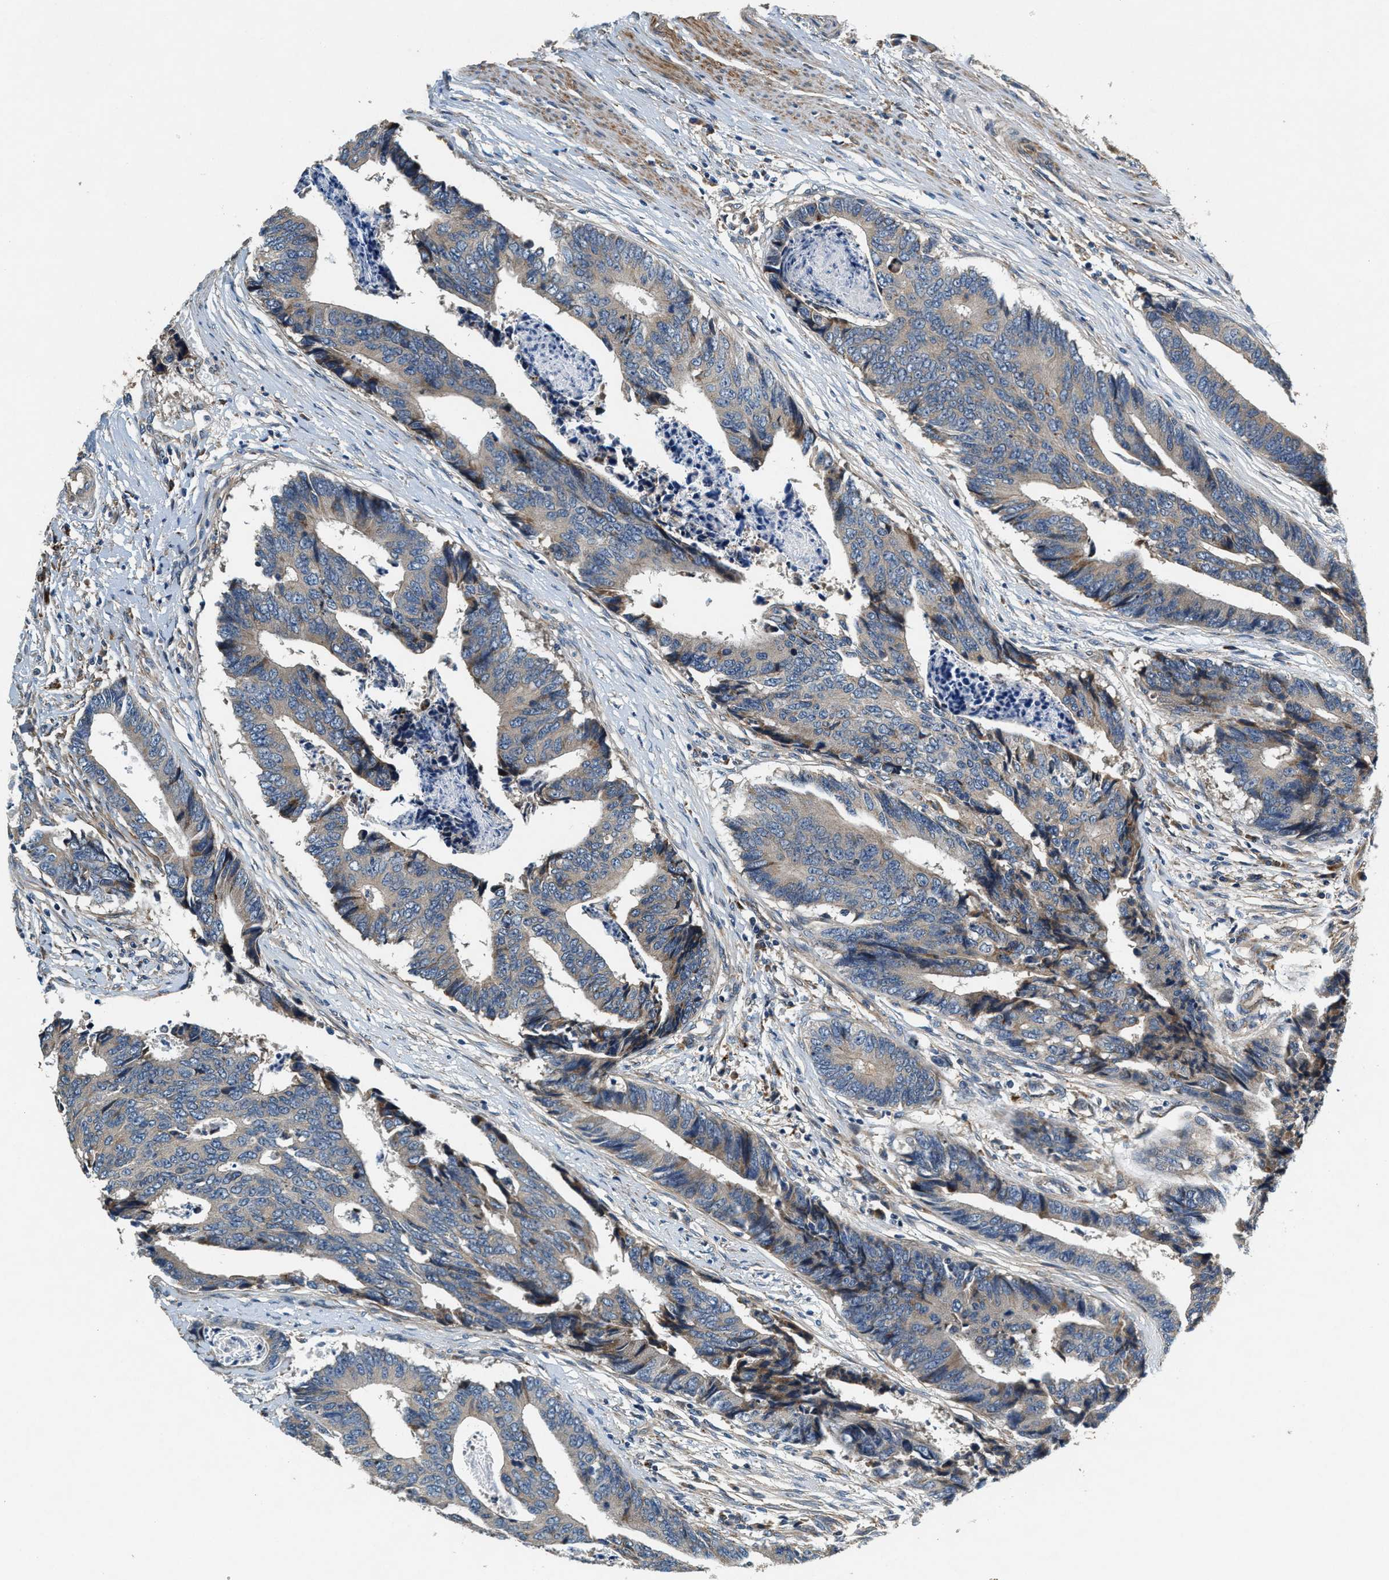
{"staining": {"intensity": "weak", "quantity": "<25%", "location": "cytoplasmic/membranous"}, "tissue": "colorectal cancer", "cell_type": "Tumor cells", "image_type": "cancer", "snomed": [{"axis": "morphology", "description": "Adenocarcinoma, NOS"}, {"axis": "topography", "description": "Rectum"}], "caption": "A high-resolution photomicrograph shows immunohistochemistry (IHC) staining of colorectal cancer, which reveals no significant expression in tumor cells.", "gene": "DUSP10", "patient": {"sex": "male", "age": 84}}